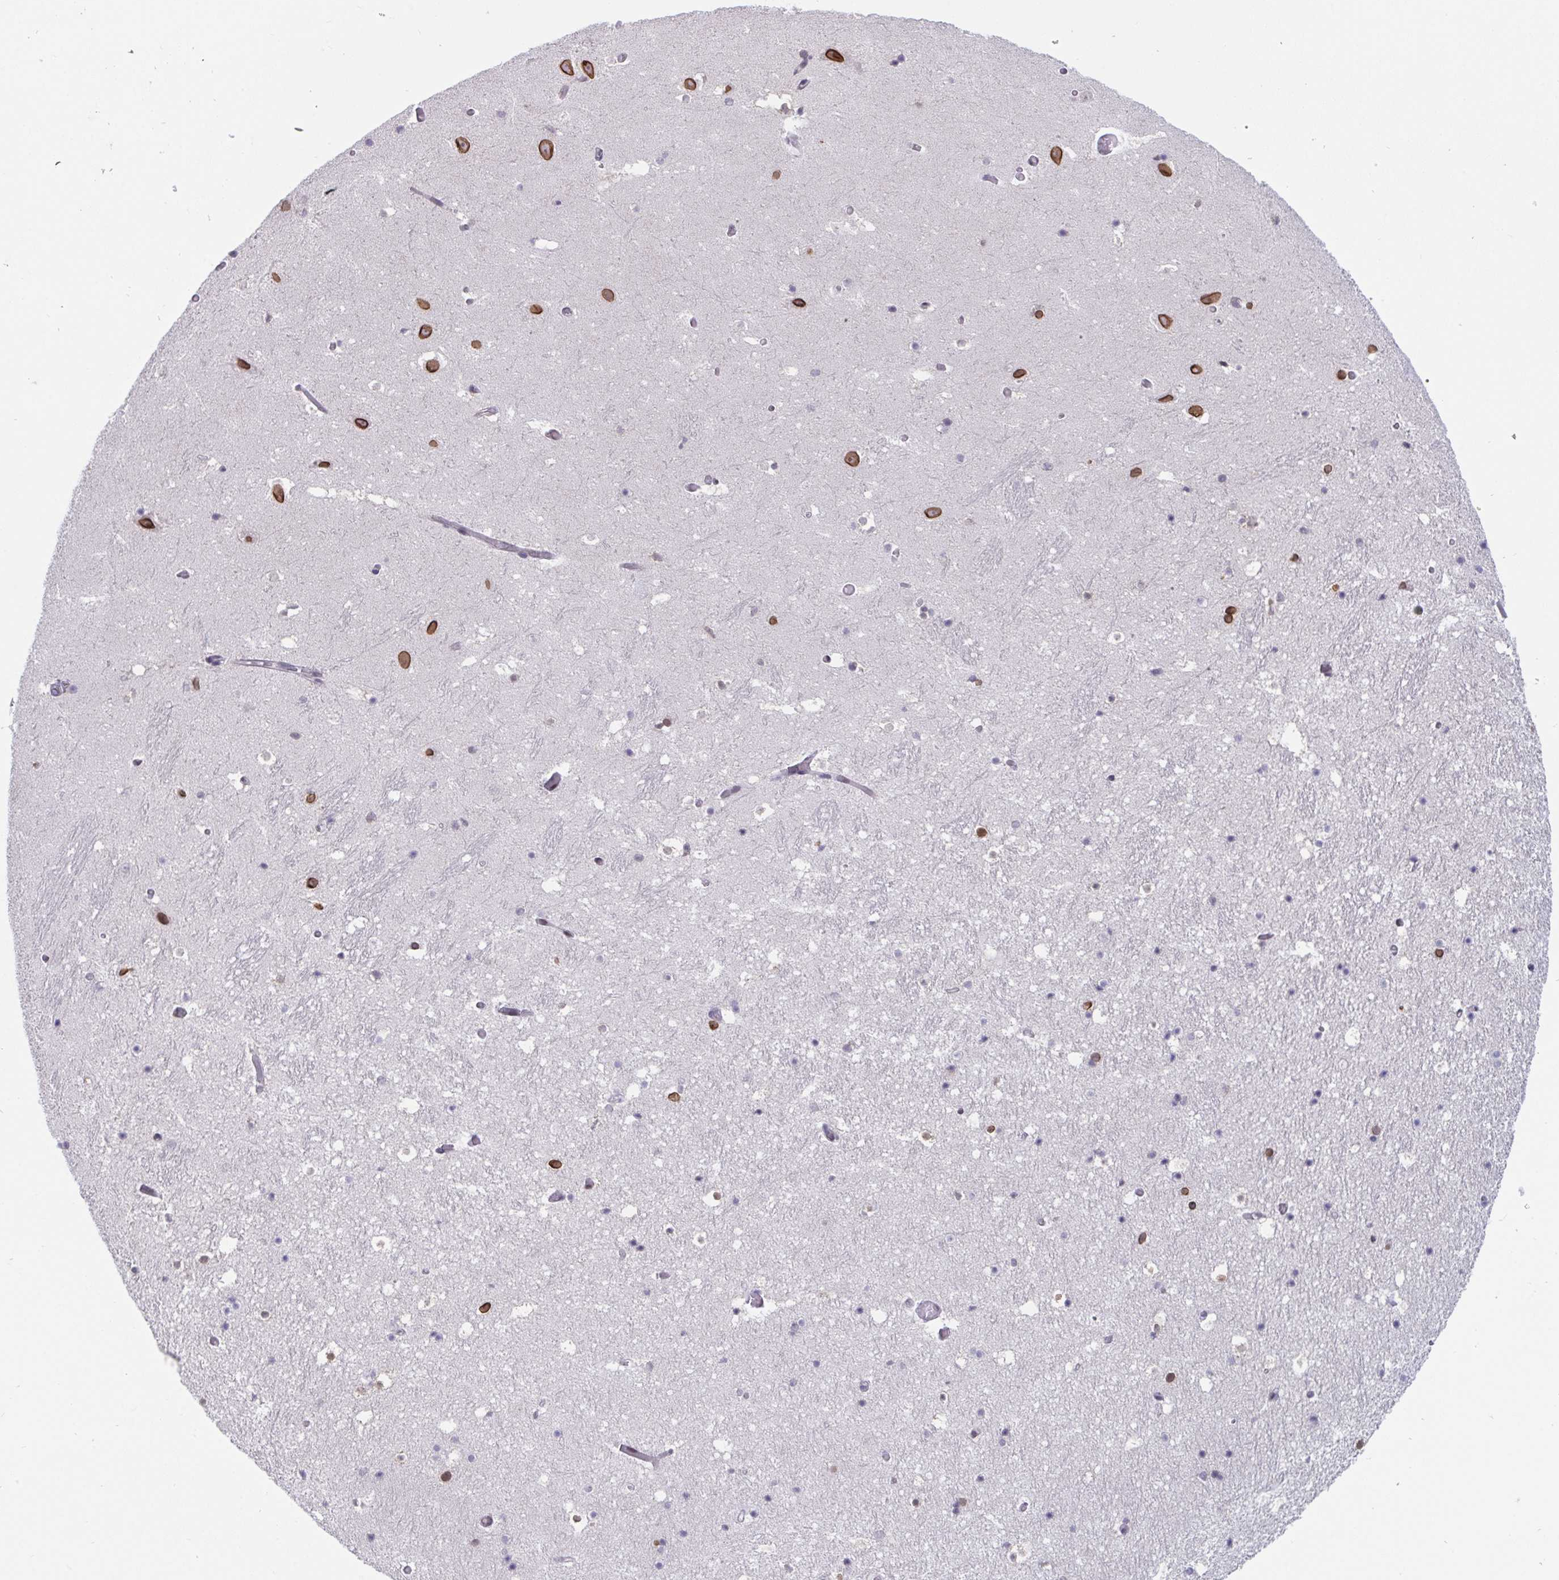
{"staining": {"intensity": "negative", "quantity": "none", "location": "none"}, "tissue": "hippocampus", "cell_type": "Glial cells", "image_type": "normal", "snomed": [{"axis": "morphology", "description": "Normal tissue, NOS"}, {"axis": "topography", "description": "Hippocampus"}], "caption": "Glial cells show no significant expression in benign hippocampus. (Immunohistochemistry (ihc), brightfield microscopy, high magnification).", "gene": "BMAL2", "patient": {"sex": "male", "age": 26}}